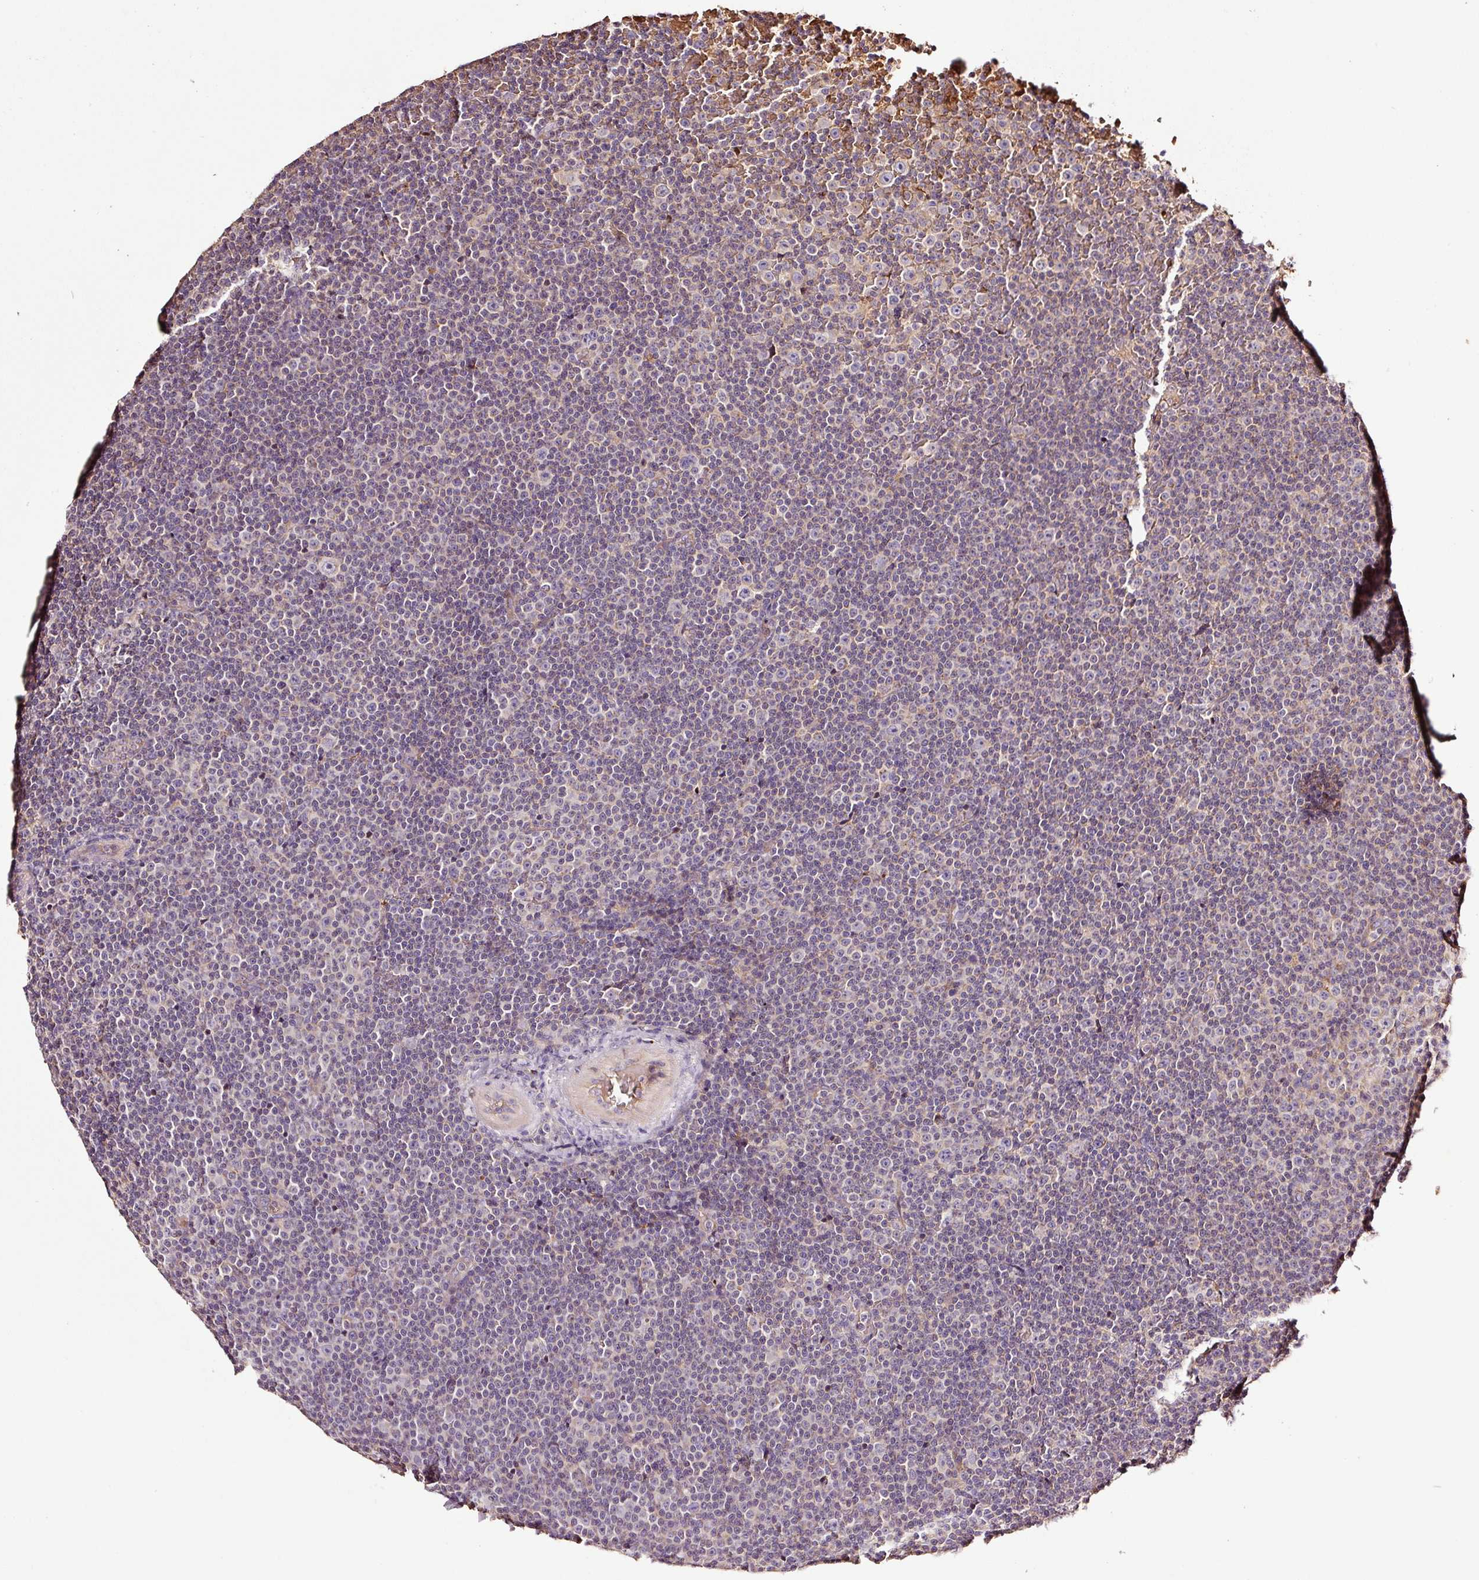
{"staining": {"intensity": "negative", "quantity": "none", "location": "none"}, "tissue": "lymphoma", "cell_type": "Tumor cells", "image_type": "cancer", "snomed": [{"axis": "morphology", "description": "Malignant lymphoma, non-Hodgkin's type, Low grade"}, {"axis": "topography", "description": "Lymph node"}], "caption": "Malignant lymphoma, non-Hodgkin's type (low-grade) was stained to show a protein in brown. There is no significant staining in tumor cells.", "gene": "PGLYRP2", "patient": {"sex": "female", "age": 67}}